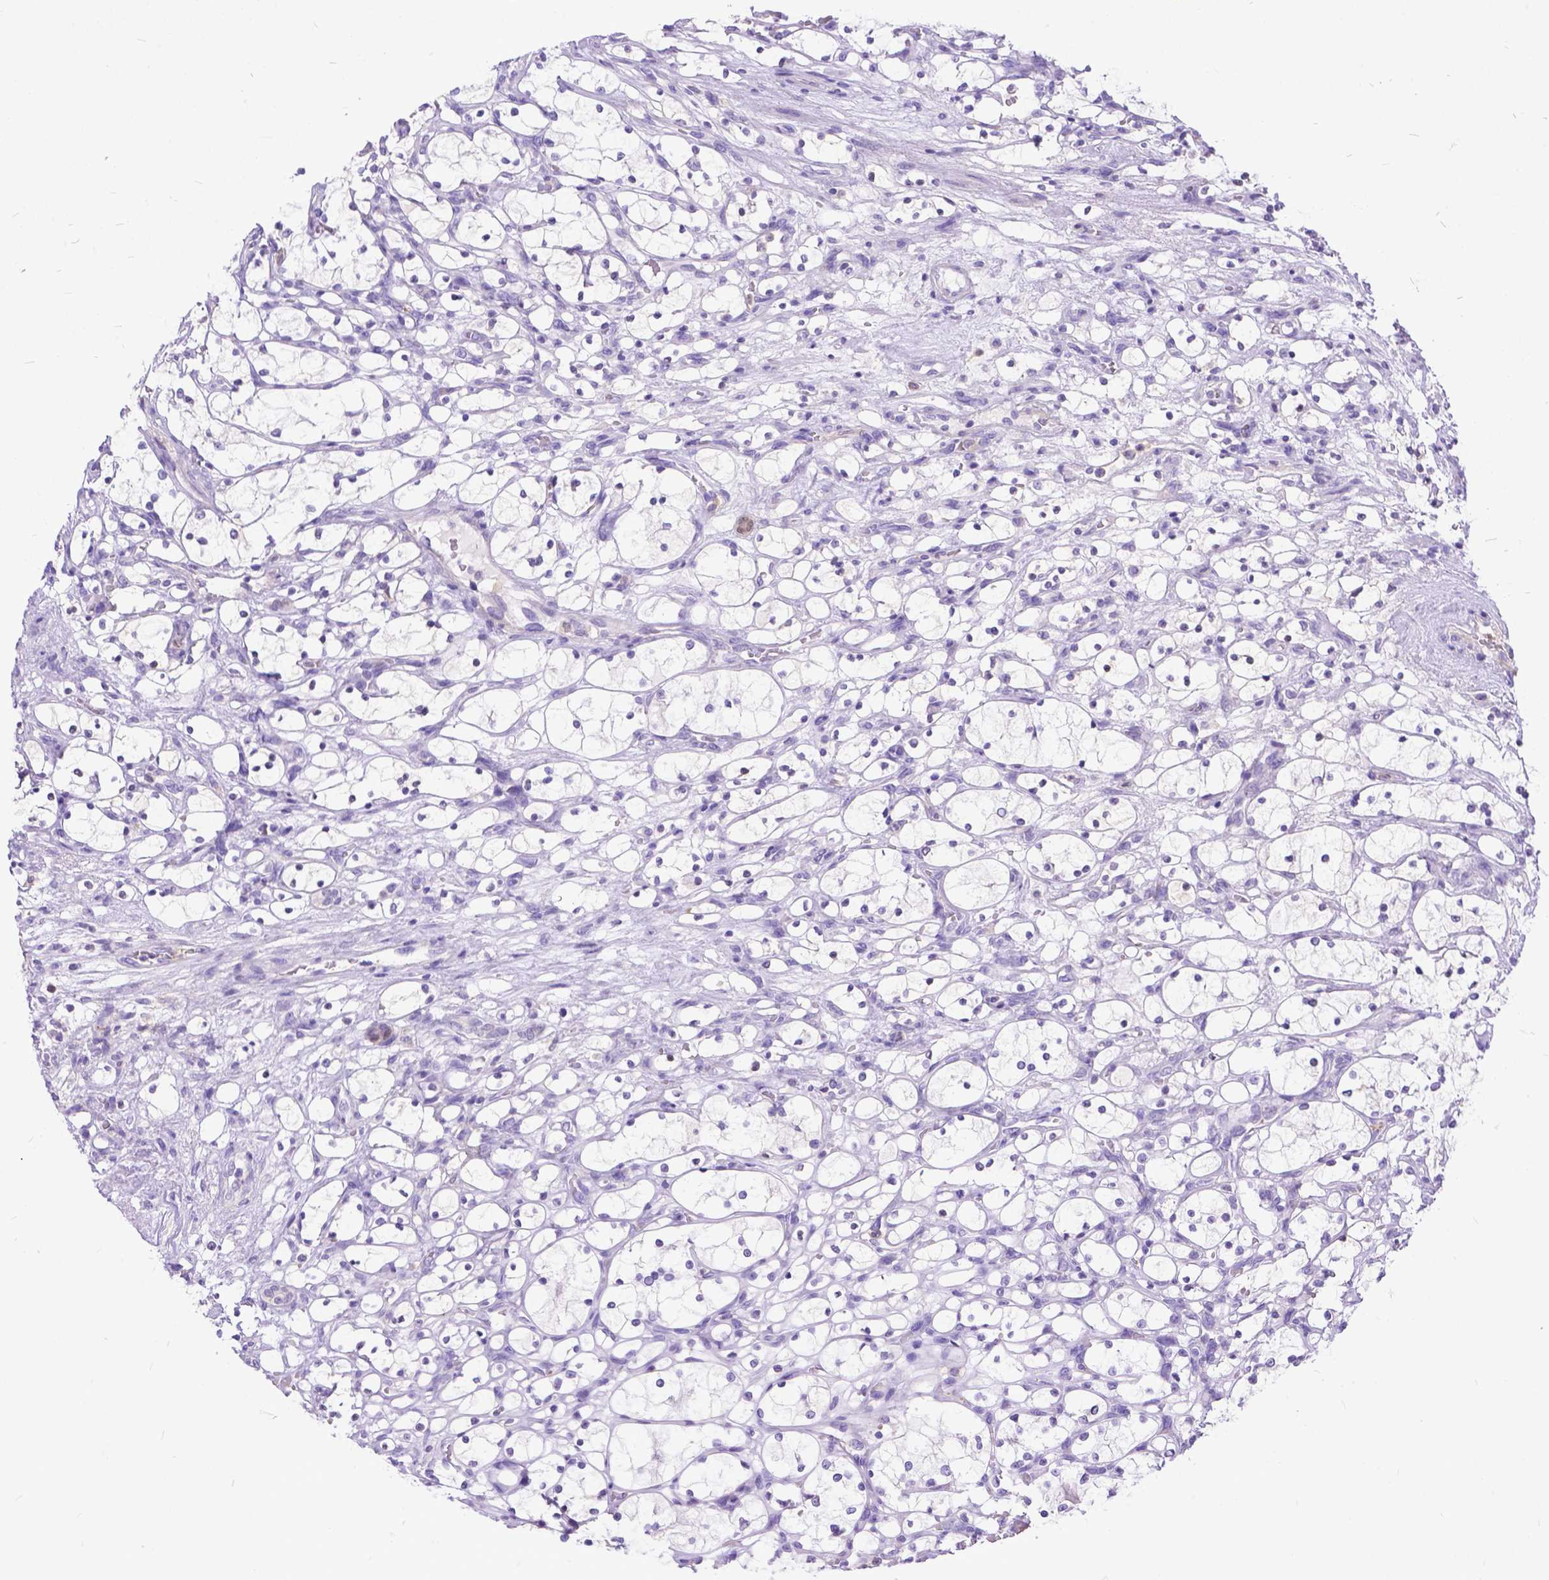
{"staining": {"intensity": "negative", "quantity": "none", "location": "none"}, "tissue": "renal cancer", "cell_type": "Tumor cells", "image_type": "cancer", "snomed": [{"axis": "morphology", "description": "Adenocarcinoma, NOS"}, {"axis": "topography", "description": "Kidney"}], "caption": "Renal cancer was stained to show a protein in brown. There is no significant positivity in tumor cells.", "gene": "TMEM169", "patient": {"sex": "female", "age": 69}}